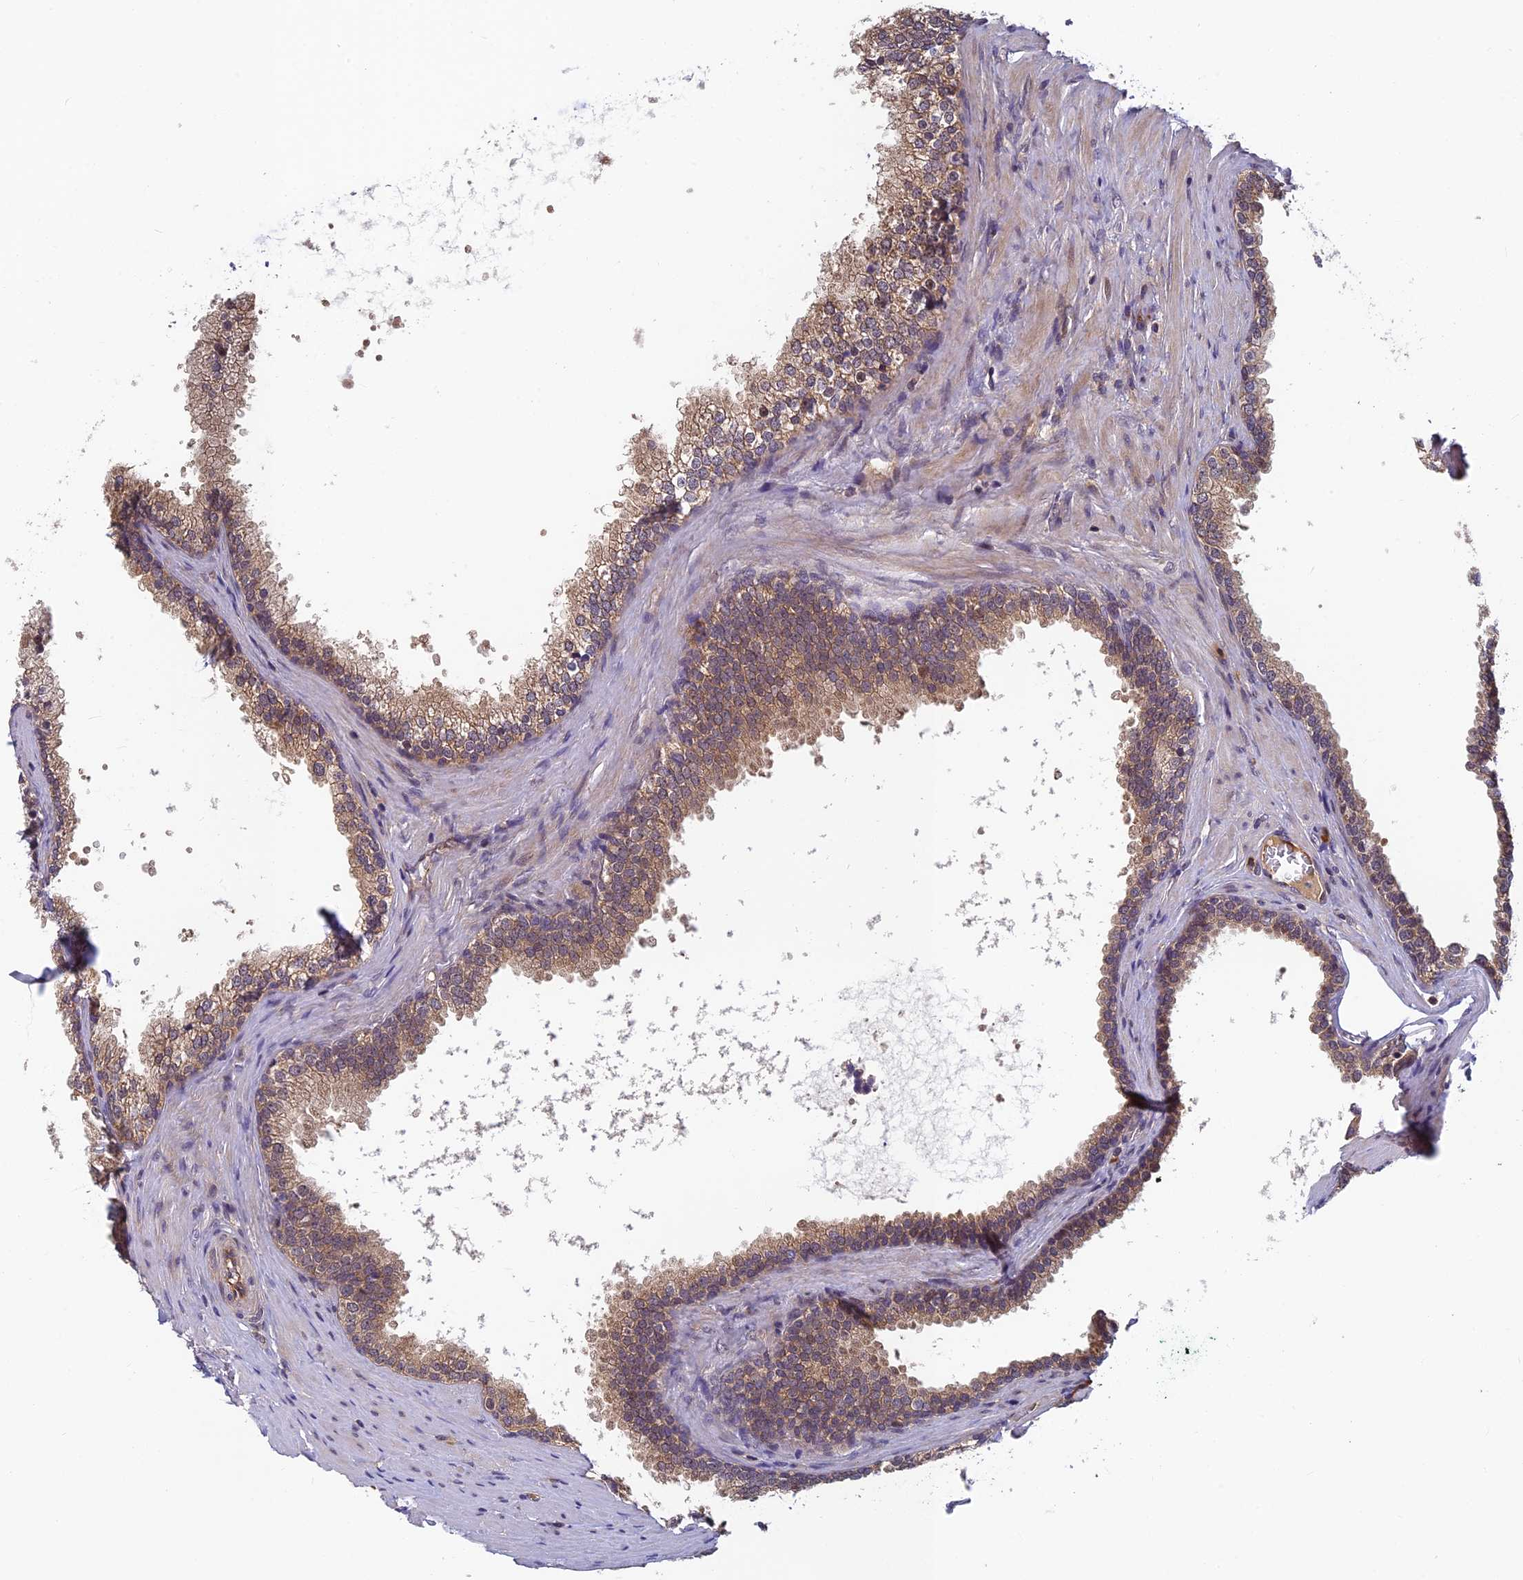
{"staining": {"intensity": "moderate", "quantity": ">75%", "location": "cytoplasmic/membranous"}, "tissue": "prostate", "cell_type": "Glandular cells", "image_type": "normal", "snomed": [{"axis": "morphology", "description": "Normal tissue, NOS"}, {"axis": "topography", "description": "Prostate"}], "caption": "DAB (3,3'-diaminobenzidine) immunohistochemical staining of unremarkable prostate exhibits moderate cytoplasmic/membranous protein expression in about >75% of glandular cells. (Stains: DAB in brown, nuclei in blue, Microscopy: brightfield microscopy at high magnification).", "gene": "PIKFYVE", "patient": {"sex": "male", "age": 60}}